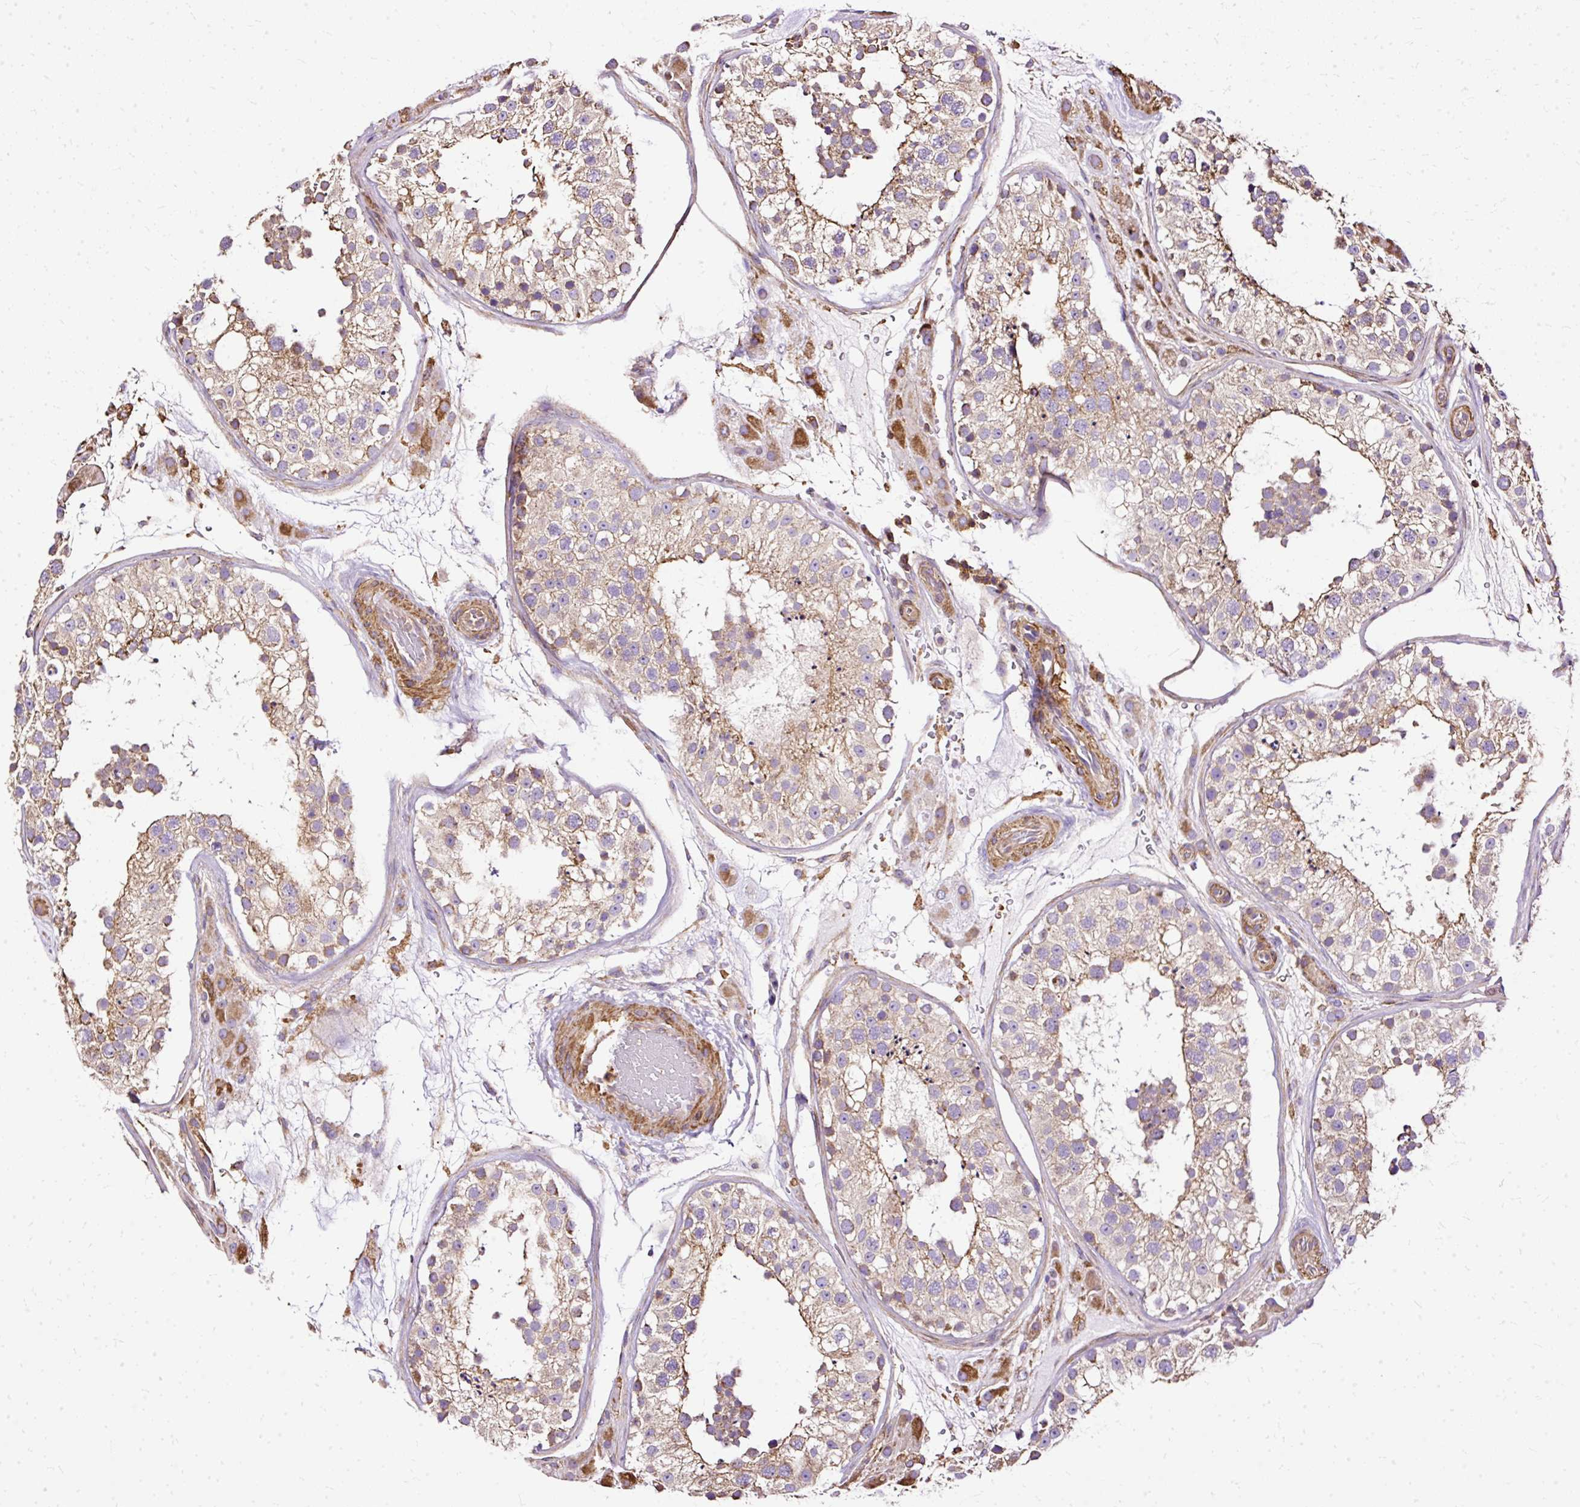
{"staining": {"intensity": "moderate", "quantity": "25%-75%", "location": "cytoplasmic/membranous"}, "tissue": "testis", "cell_type": "Cells in seminiferous ducts", "image_type": "normal", "snomed": [{"axis": "morphology", "description": "Normal tissue, NOS"}, {"axis": "topography", "description": "Testis"}], "caption": "The image shows staining of unremarkable testis, revealing moderate cytoplasmic/membranous protein expression (brown color) within cells in seminiferous ducts.", "gene": "KLHL11", "patient": {"sex": "male", "age": 26}}